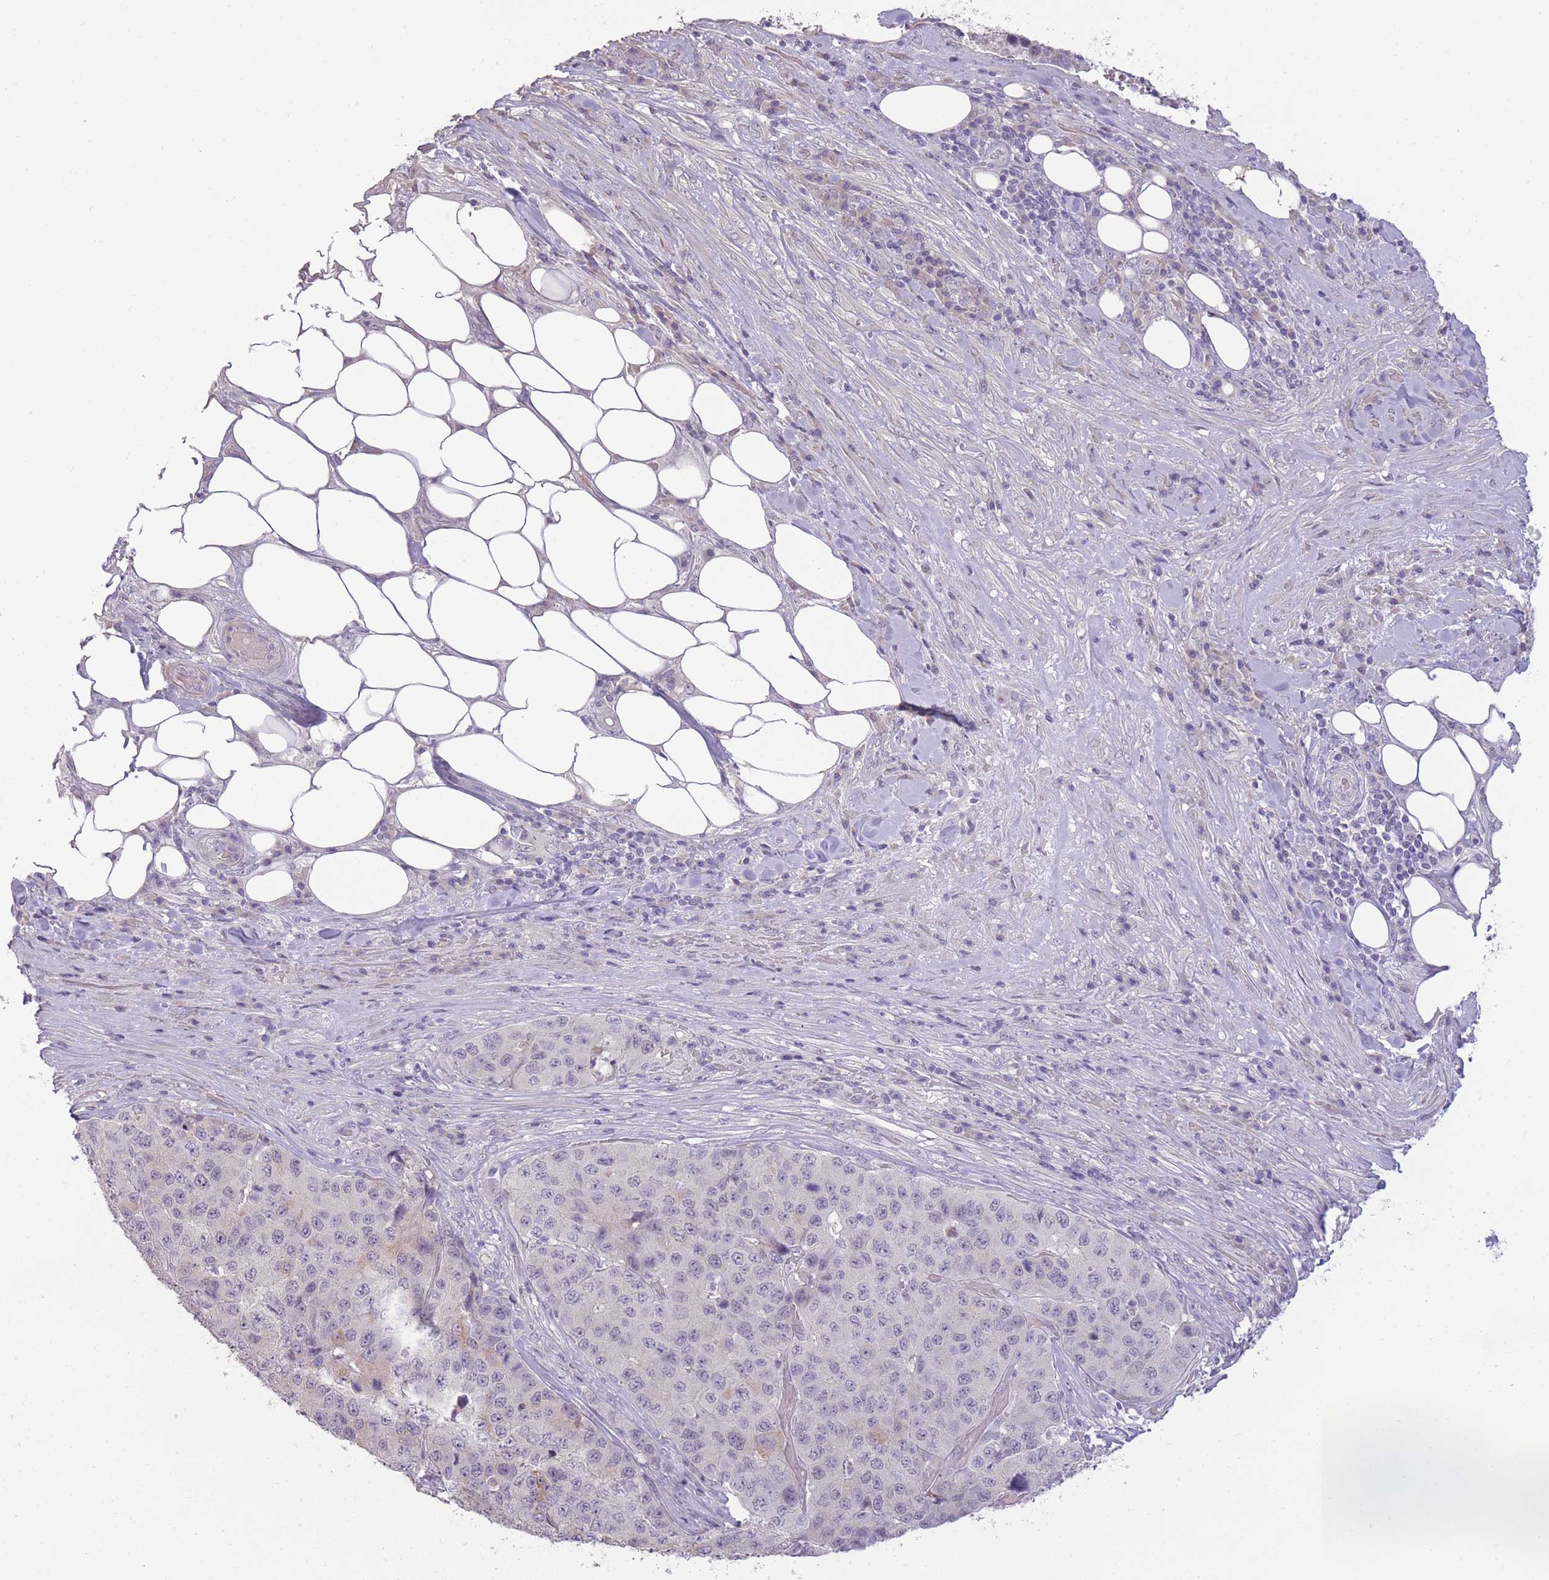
{"staining": {"intensity": "weak", "quantity": "<25%", "location": "cytoplasmic/membranous"}, "tissue": "stomach cancer", "cell_type": "Tumor cells", "image_type": "cancer", "snomed": [{"axis": "morphology", "description": "Adenocarcinoma, NOS"}, {"axis": "topography", "description": "Stomach"}], "caption": "This is an IHC image of stomach cancer (adenocarcinoma). There is no expression in tumor cells.", "gene": "ZBTB24", "patient": {"sex": "male", "age": 71}}